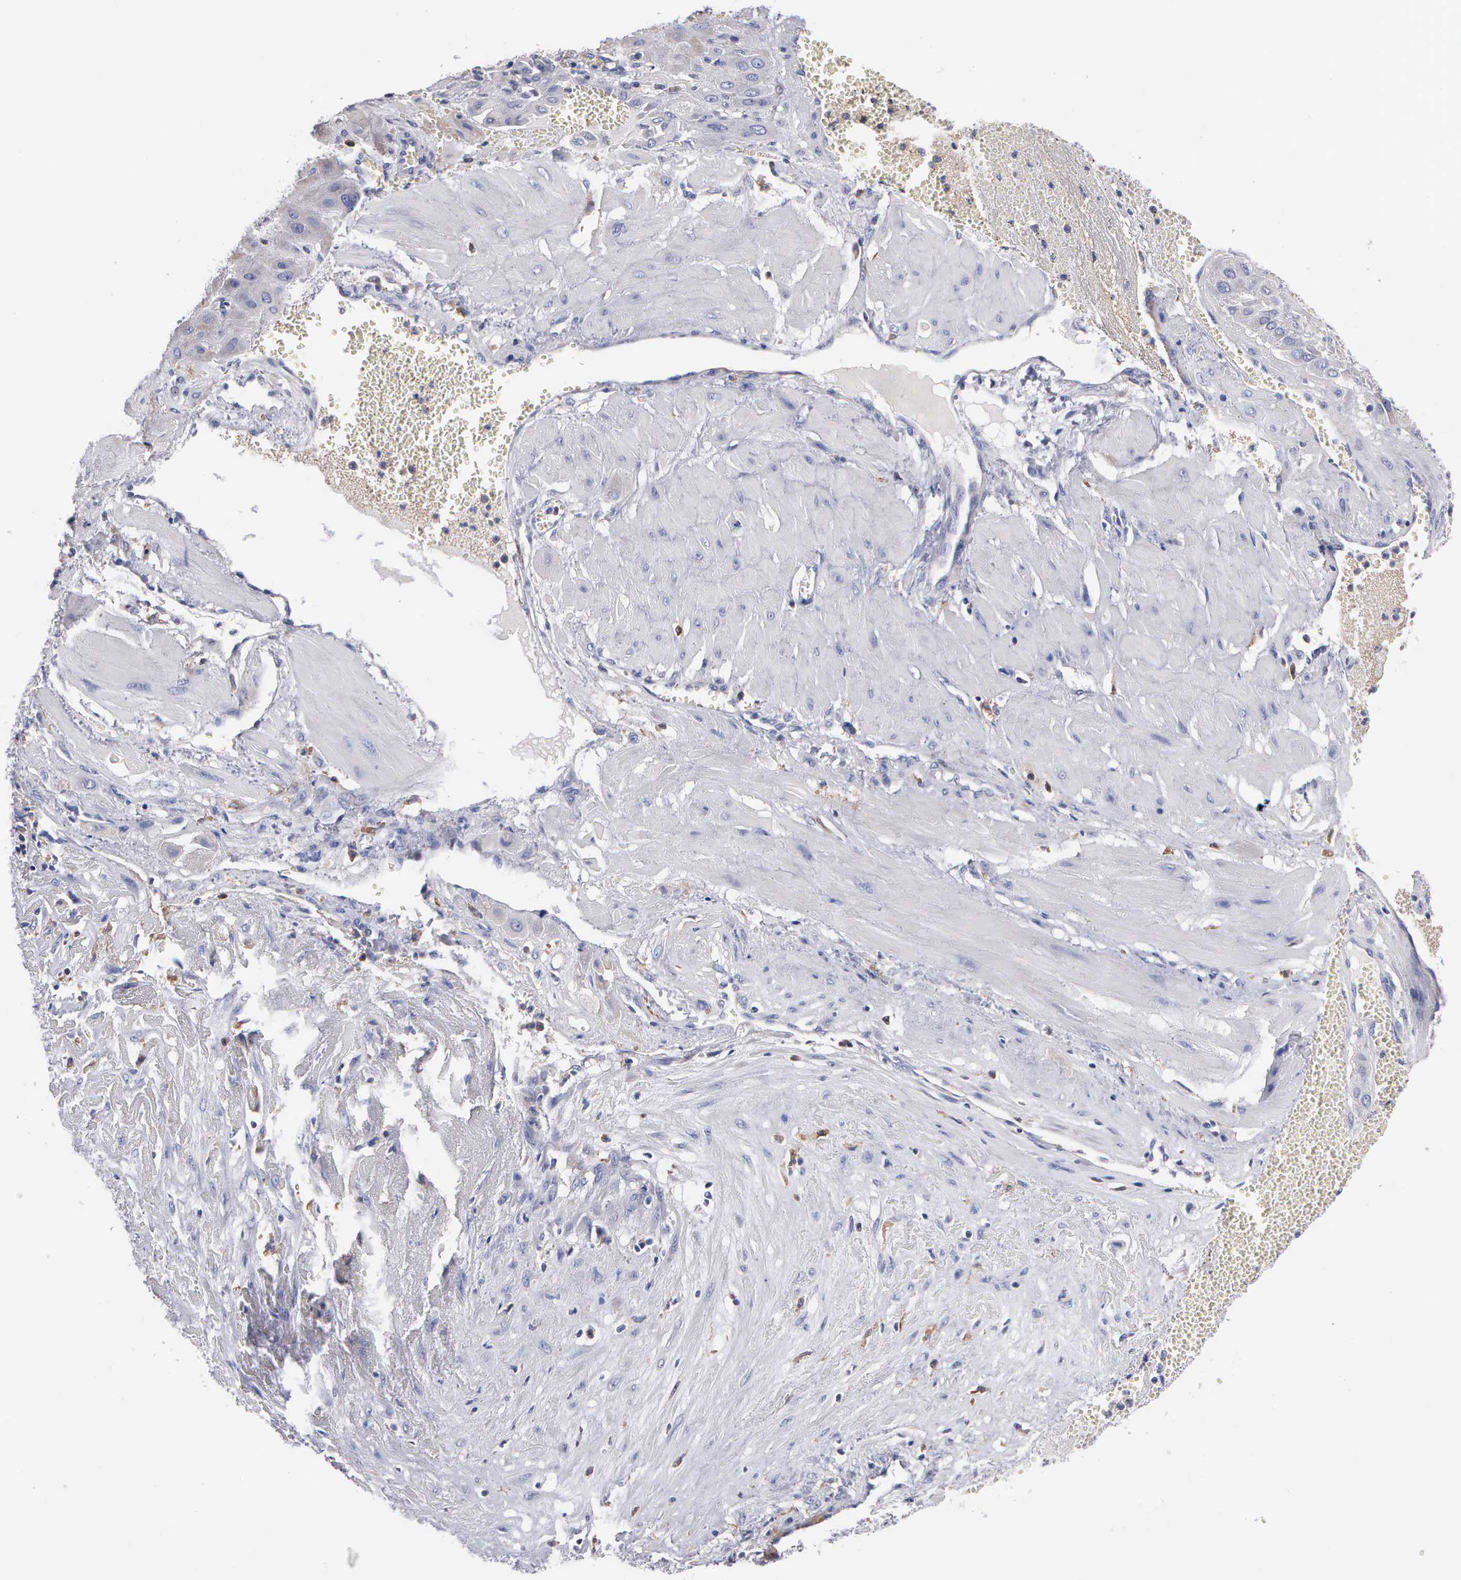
{"staining": {"intensity": "negative", "quantity": "none", "location": "none"}, "tissue": "cervical cancer", "cell_type": "Tumor cells", "image_type": "cancer", "snomed": [{"axis": "morphology", "description": "Squamous cell carcinoma, NOS"}, {"axis": "topography", "description": "Cervix"}], "caption": "Tumor cells are negative for brown protein staining in squamous cell carcinoma (cervical).", "gene": "PTGS2", "patient": {"sex": "female", "age": 34}}